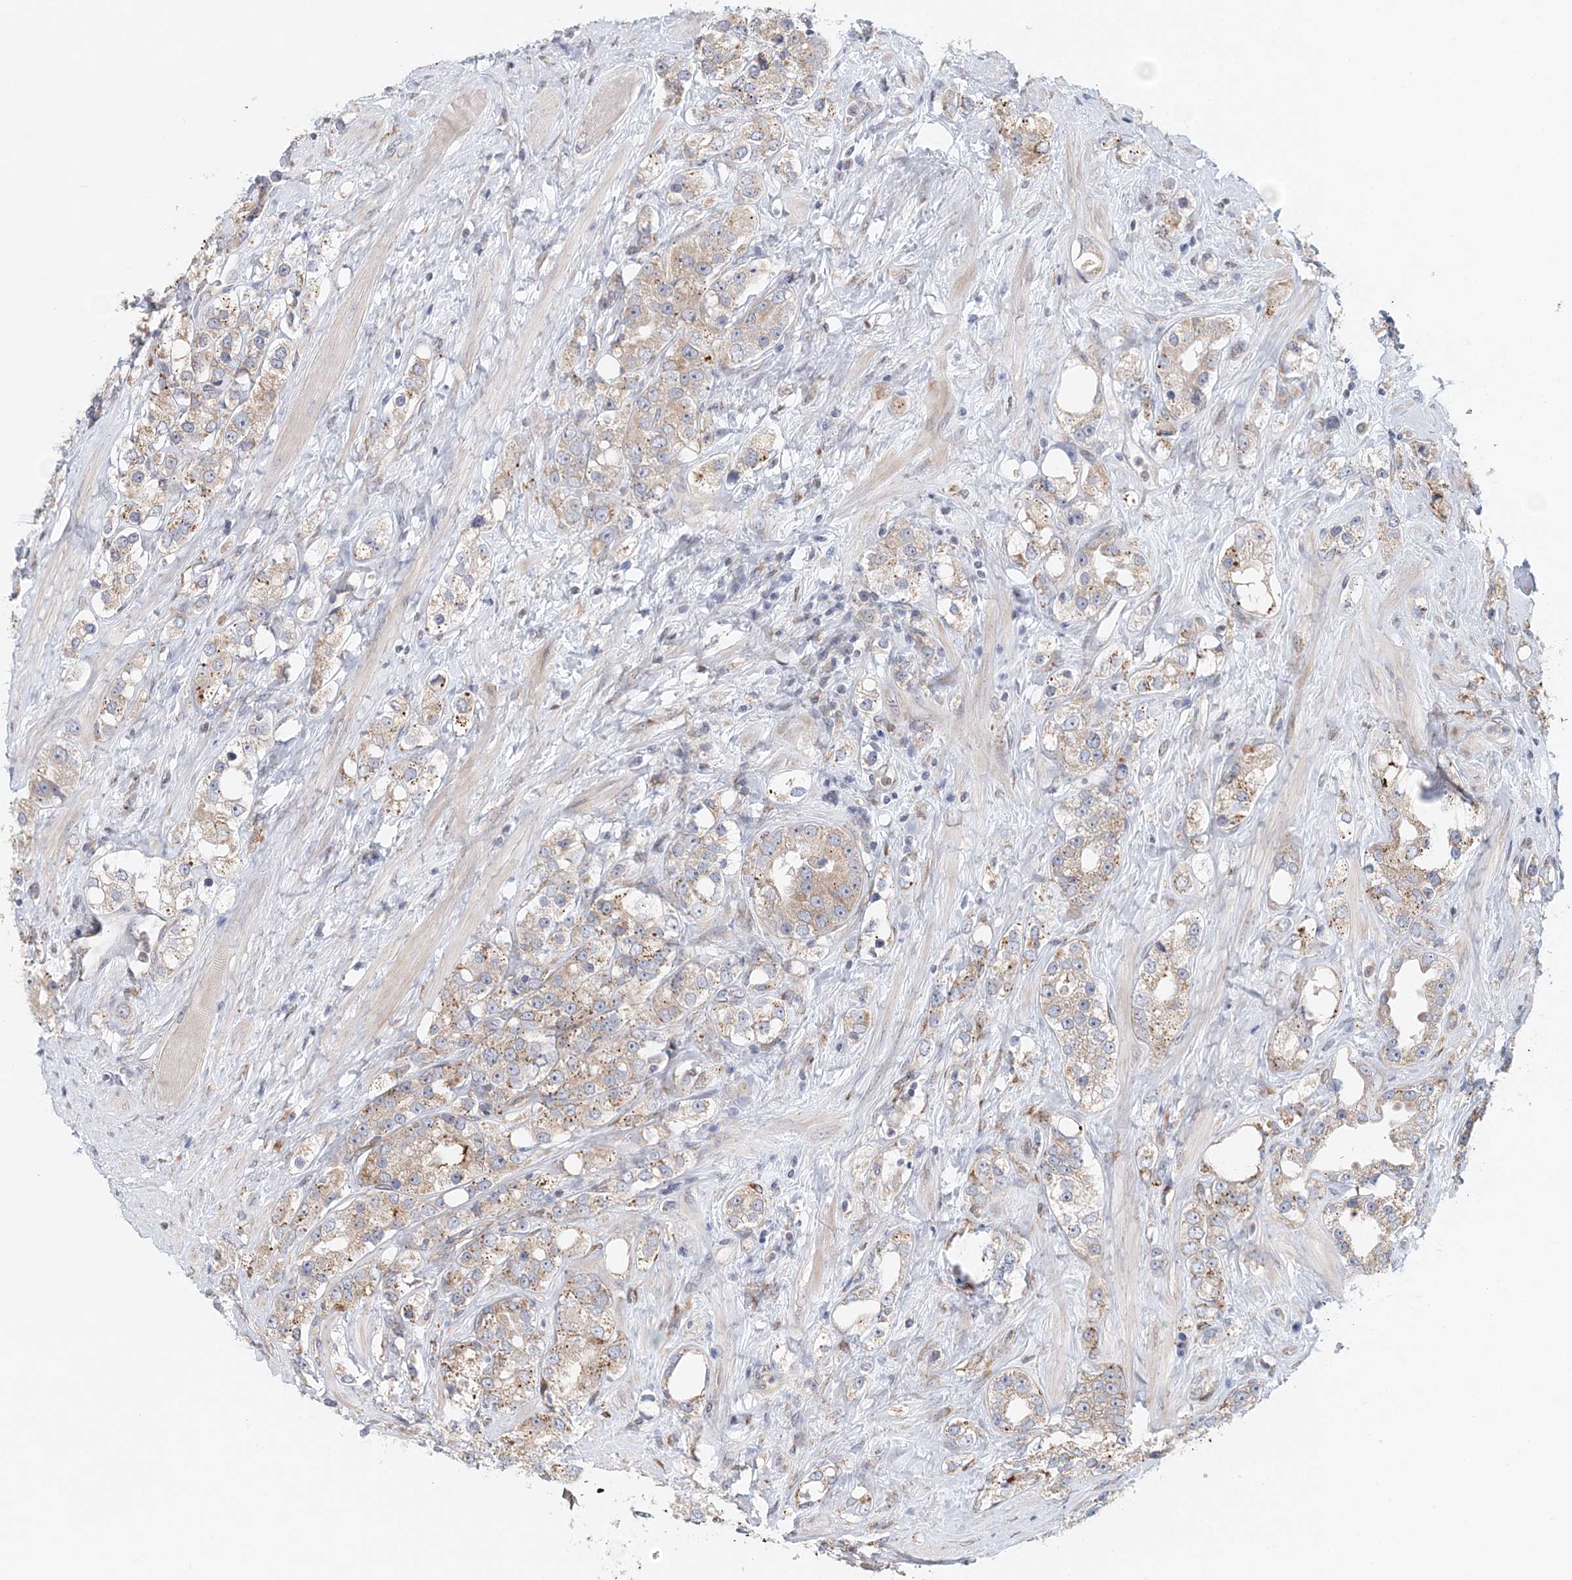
{"staining": {"intensity": "weak", "quantity": ">75%", "location": "cytoplasmic/membranous"}, "tissue": "prostate cancer", "cell_type": "Tumor cells", "image_type": "cancer", "snomed": [{"axis": "morphology", "description": "Adenocarcinoma, NOS"}, {"axis": "topography", "description": "Prostate"}], "caption": "Human prostate adenocarcinoma stained with a brown dye reveals weak cytoplasmic/membranous positive staining in approximately >75% of tumor cells.", "gene": "PCYOX1L", "patient": {"sex": "male", "age": 79}}